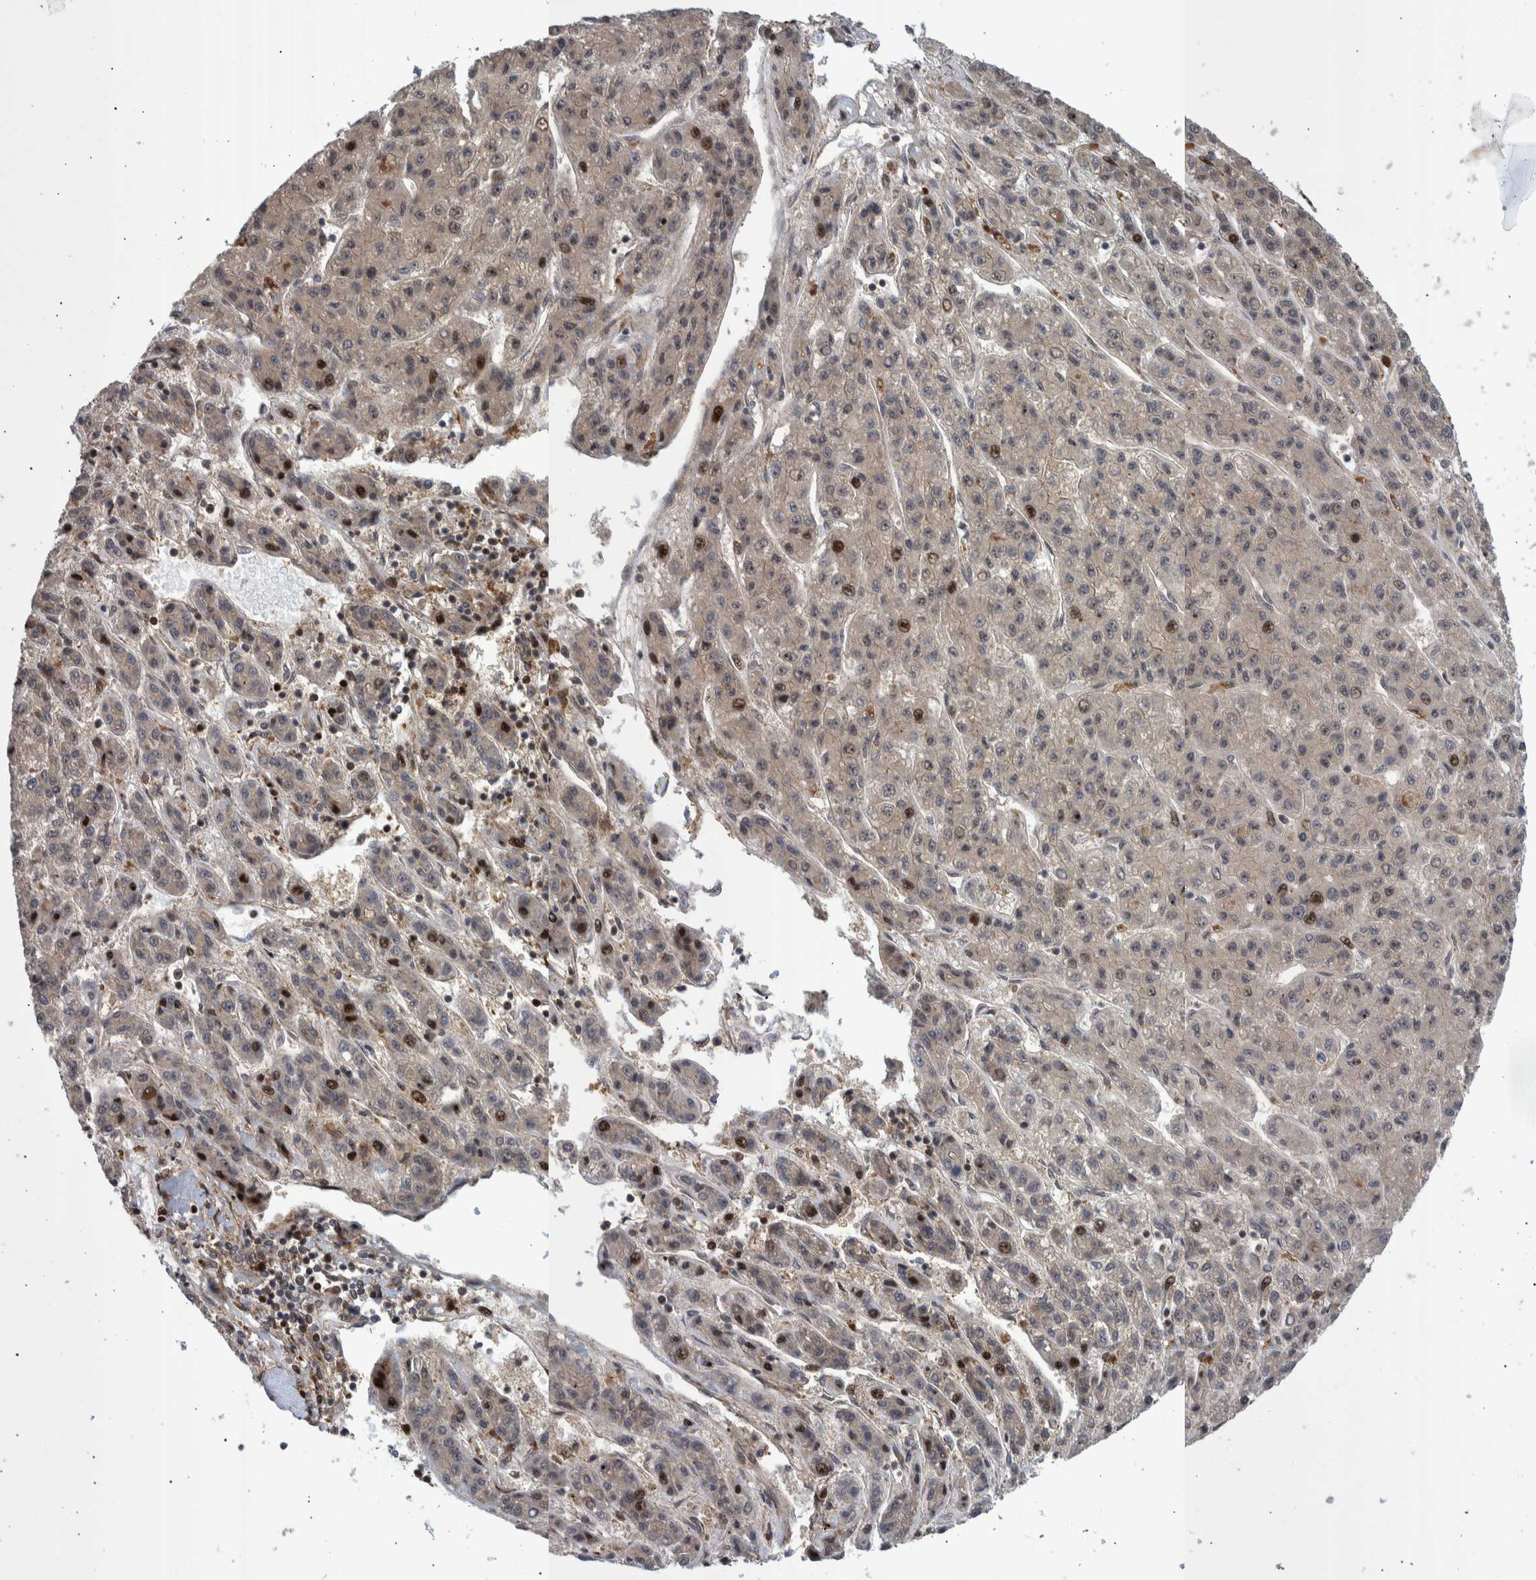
{"staining": {"intensity": "weak", "quantity": ">75%", "location": "cytoplasmic/membranous,nuclear"}, "tissue": "liver cancer", "cell_type": "Tumor cells", "image_type": "cancer", "snomed": [{"axis": "morphology", "description": "Carcinoma, Hepatocellular, NOS"}, {"axis": "topography", "description": "Liver"}], "caption": "The micrograph exhibits a brown stain indicating the presence of a protein in the cytoplasmic/membranous and nuclear of tumor cells in liver cancer. The protein is shown in brown color, while the nuclei are stained blue.", "gene": "SHISA6", "patient": {"sex": "male", "age": 70}}